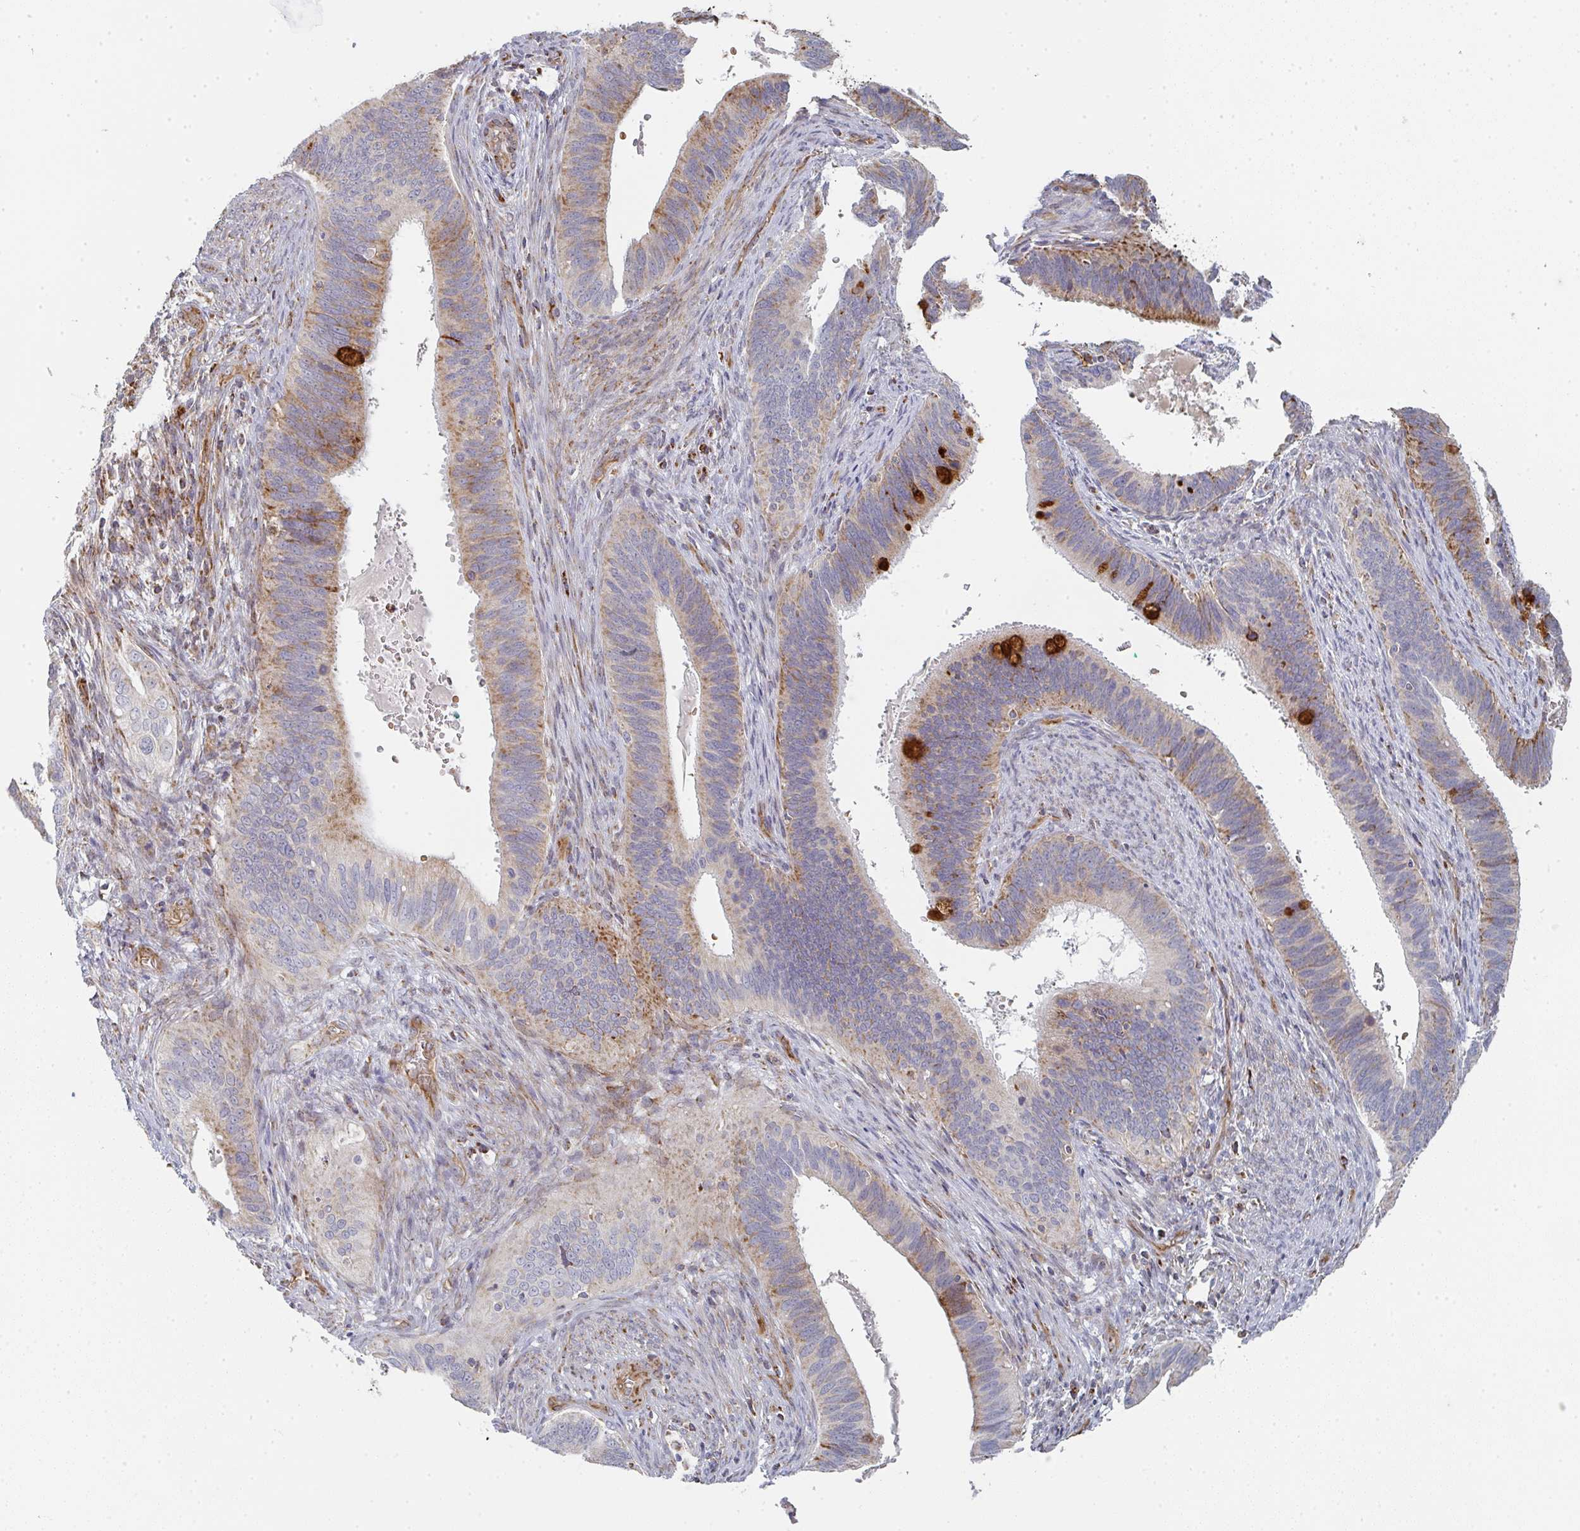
{"staining": {"intensity": "moderate", "quantity": "25%-75%", "location": "cytoplasmic/membranous"}, "tissue": "cervical cancer", "cell_type": "Tumor cells", "image_type": "cancer", "snomed": [{"axis": "morphology", "description": "Adenocarcinoma, NOS"}, {"axis": "topography", "description": "Cervix"}], "caption": "The histopathology image displays a brown stain indicating the presence of a protein in the cytoplasmic/membranous of tumor cells in adenocarcinoma (cervical).", "gene": "ZNF526", "patient": {"sex": "female", "age": 42}}